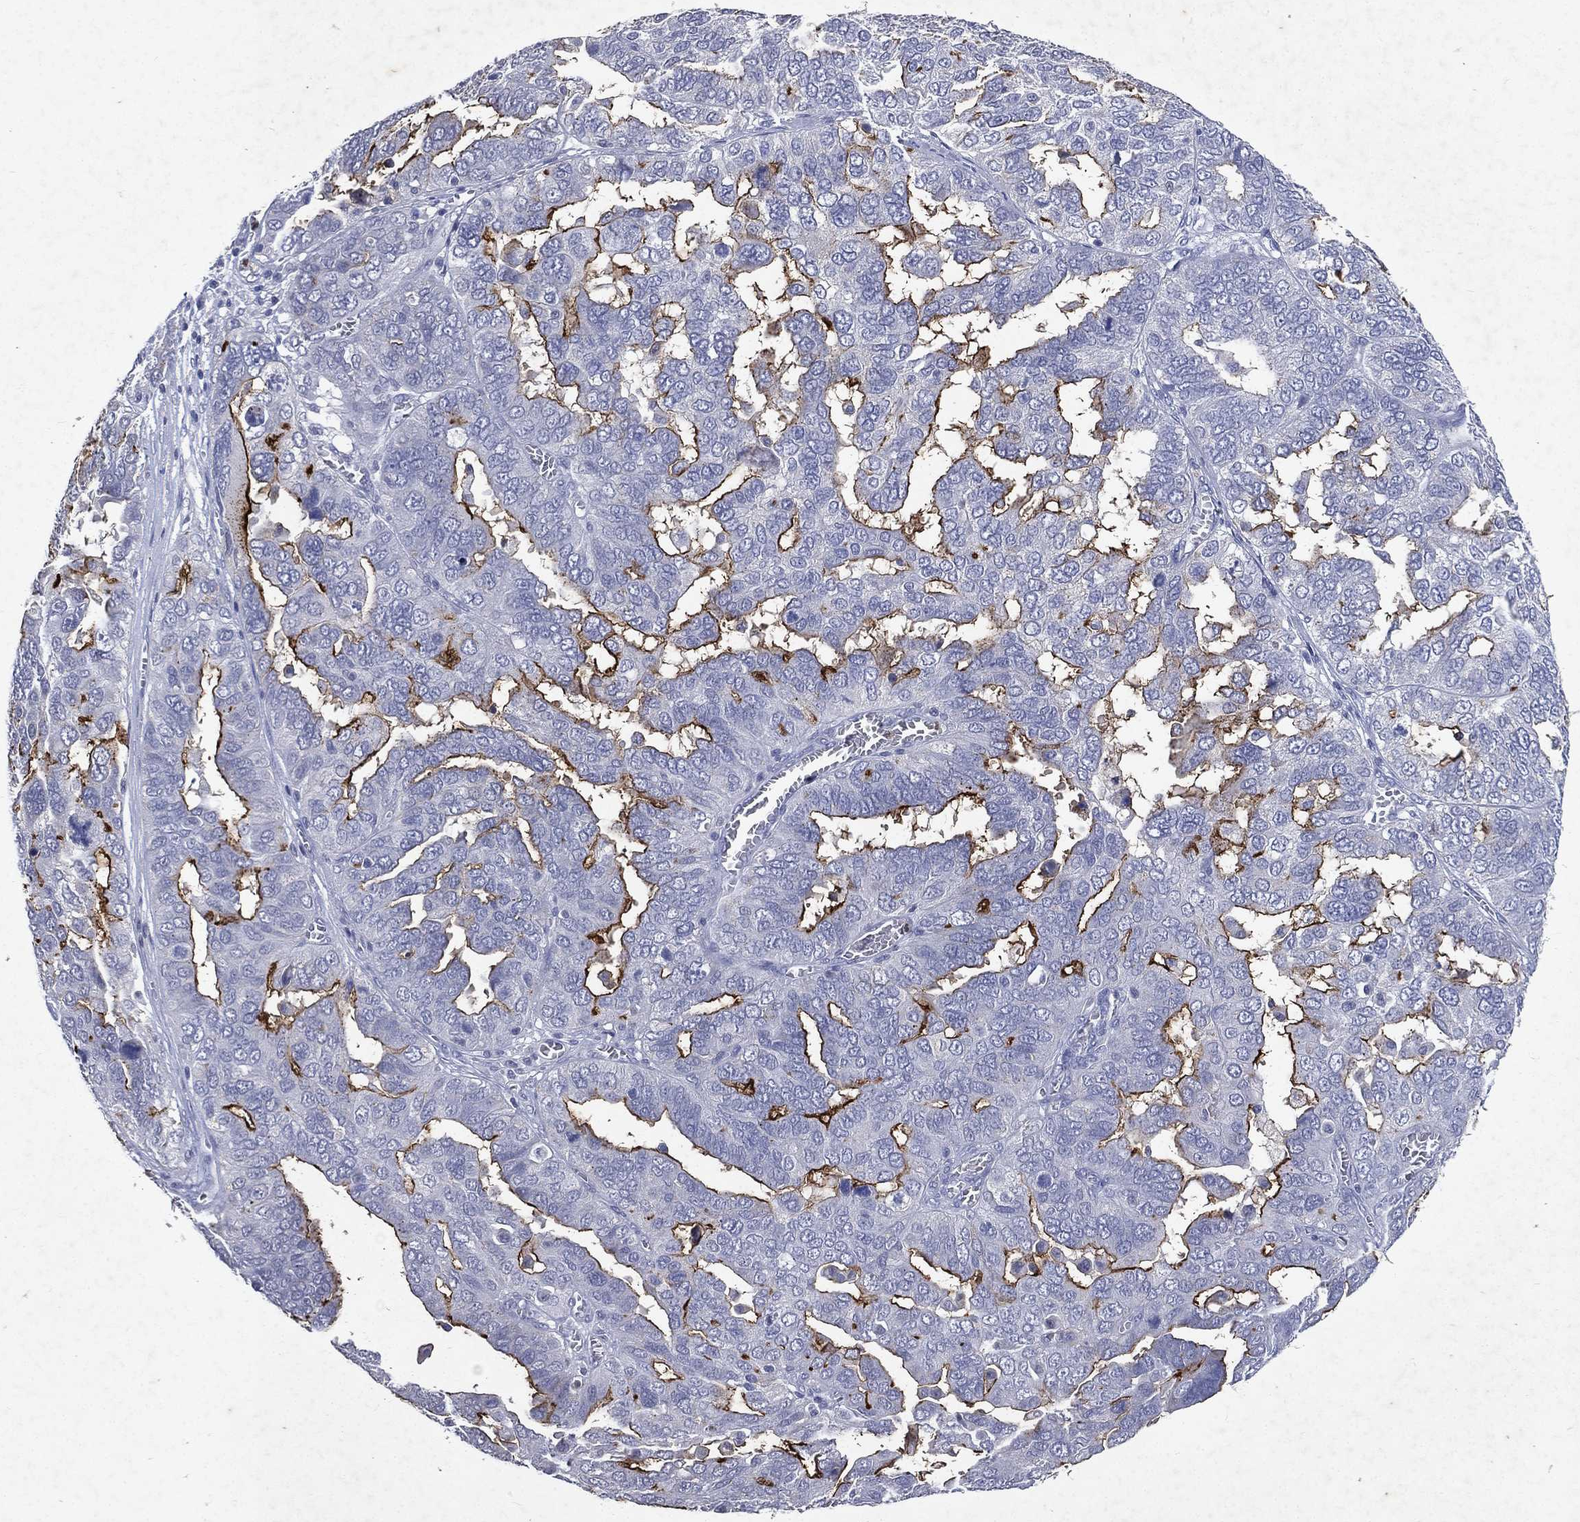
{"staining": {"intensity": "strong", "quantity": "25%-75%", "location": "cytoplasmic/membranous"}, "tissue": "ovarian cancer", "cell_type": "Tumor cells", "image_type": "cancer", "snomed": [{"axis": "morphology", "description": "Carcinoma, endometroid"}, {"axis": "topography", "description": "Soft tissue"}, {"axis": "topography", "description": "Ovary"}], "caption": "Immunohistochemistry (IHC) photomicrograph of neoplastic tissue: ovarian endometroid carcinoma stained using immunohistochemistry demonstrates high levels of strong protein expression localized specifically in the cytoplasmic/membranous of tumor cells, appearing as a cytoplasmic/membranous brown color.", "gene": "SLC34A2", "patient": {"sex": "female", "age": 52}}